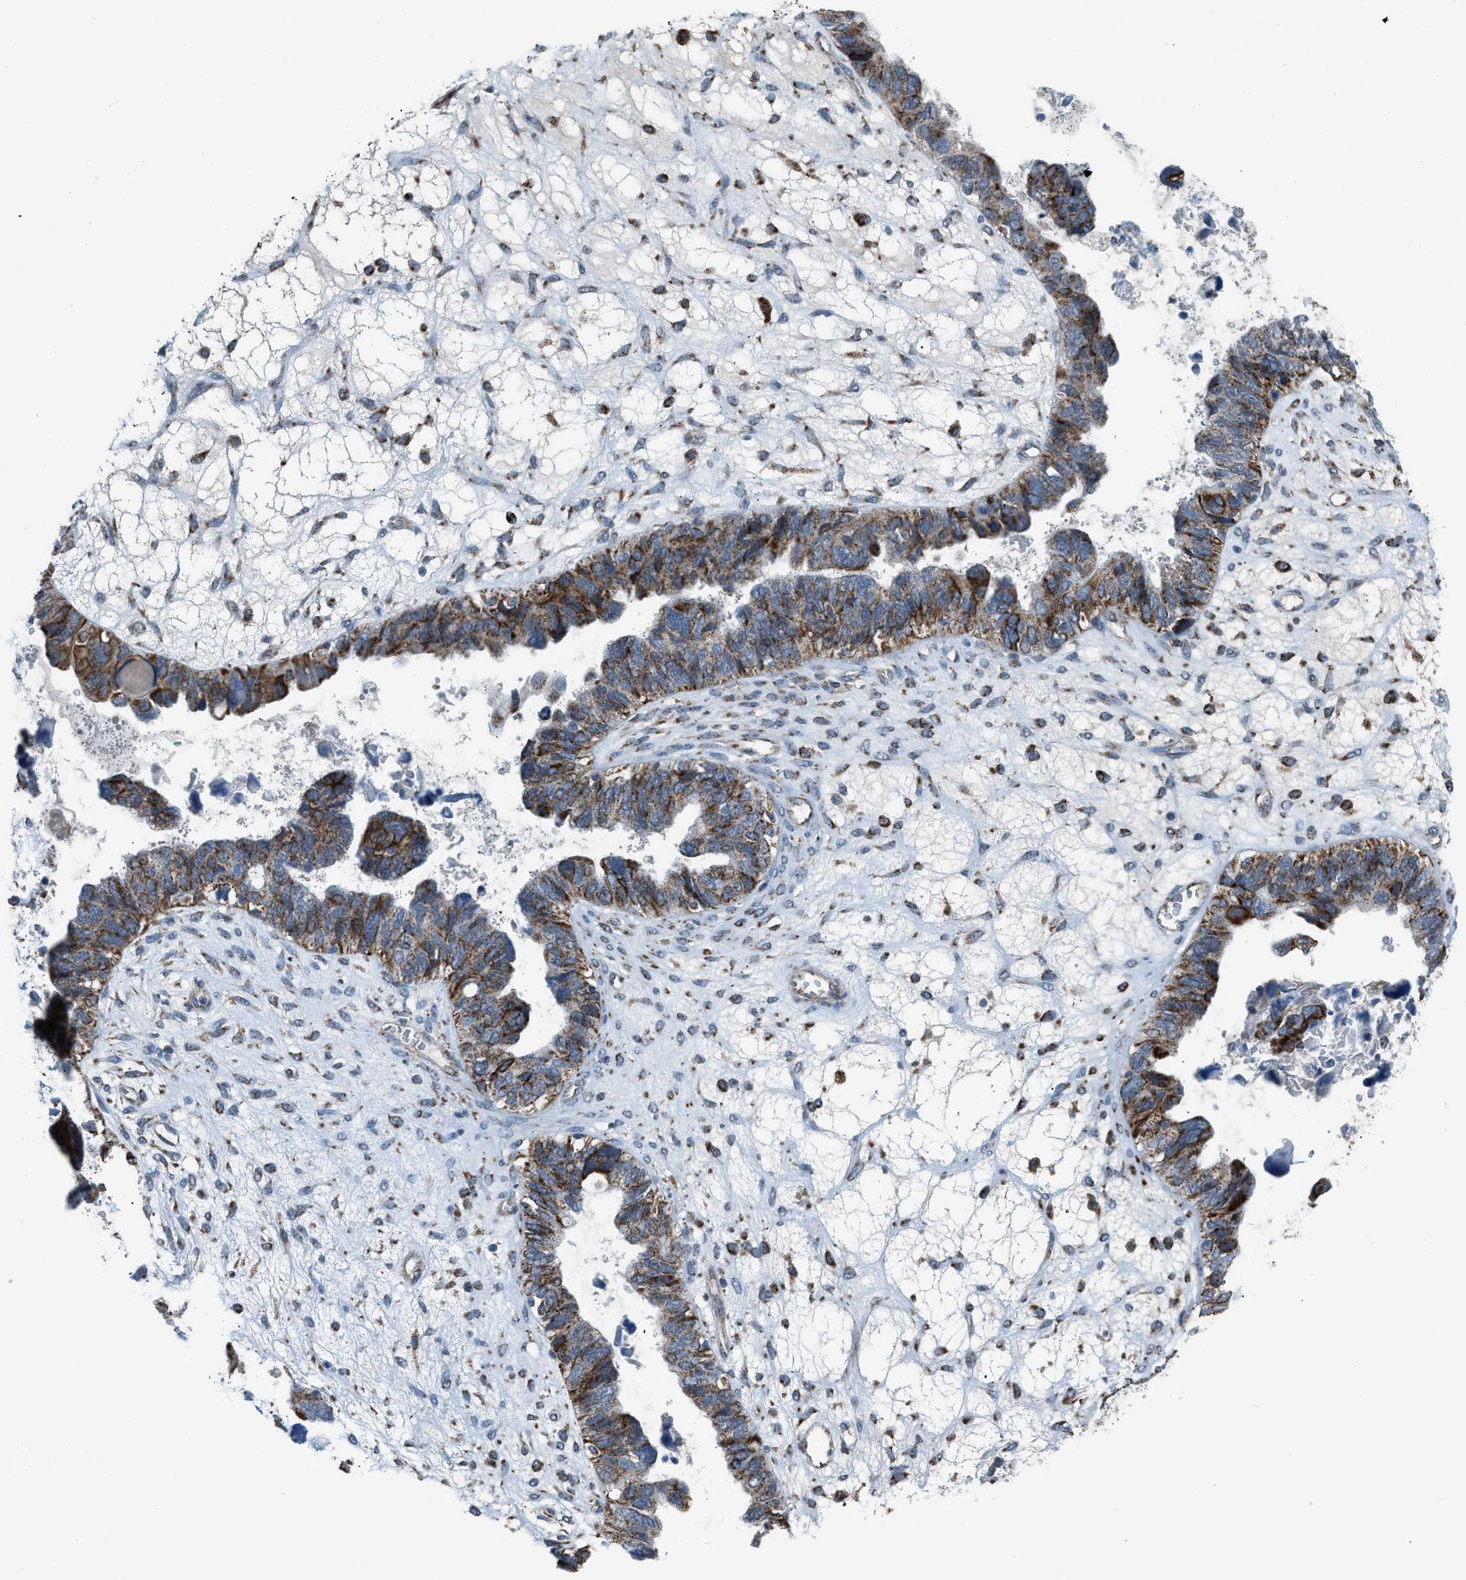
{"staining": {"intensity": "moderate", "quantity": ">75%", "location": "cytoplasmic/membranous"}, "tissue": "ovarian cancer", "cell_type": "Tumor cells", "image_type": "cancer", "snomed": [{"axis": "morphology", "description": "Cystadenocarcinoma, serous, NOS"}, {"axis": "topography", "description": "Ovary"}], "caption": "Approximately >75% of tumor cells in ovarian cancer show moderate cytoplasmic/membranous protein positivity as visualized by brown immunohistochemical staining.", "gene": "SMIM20", "patient": {"sex": "female", "age": 79}}